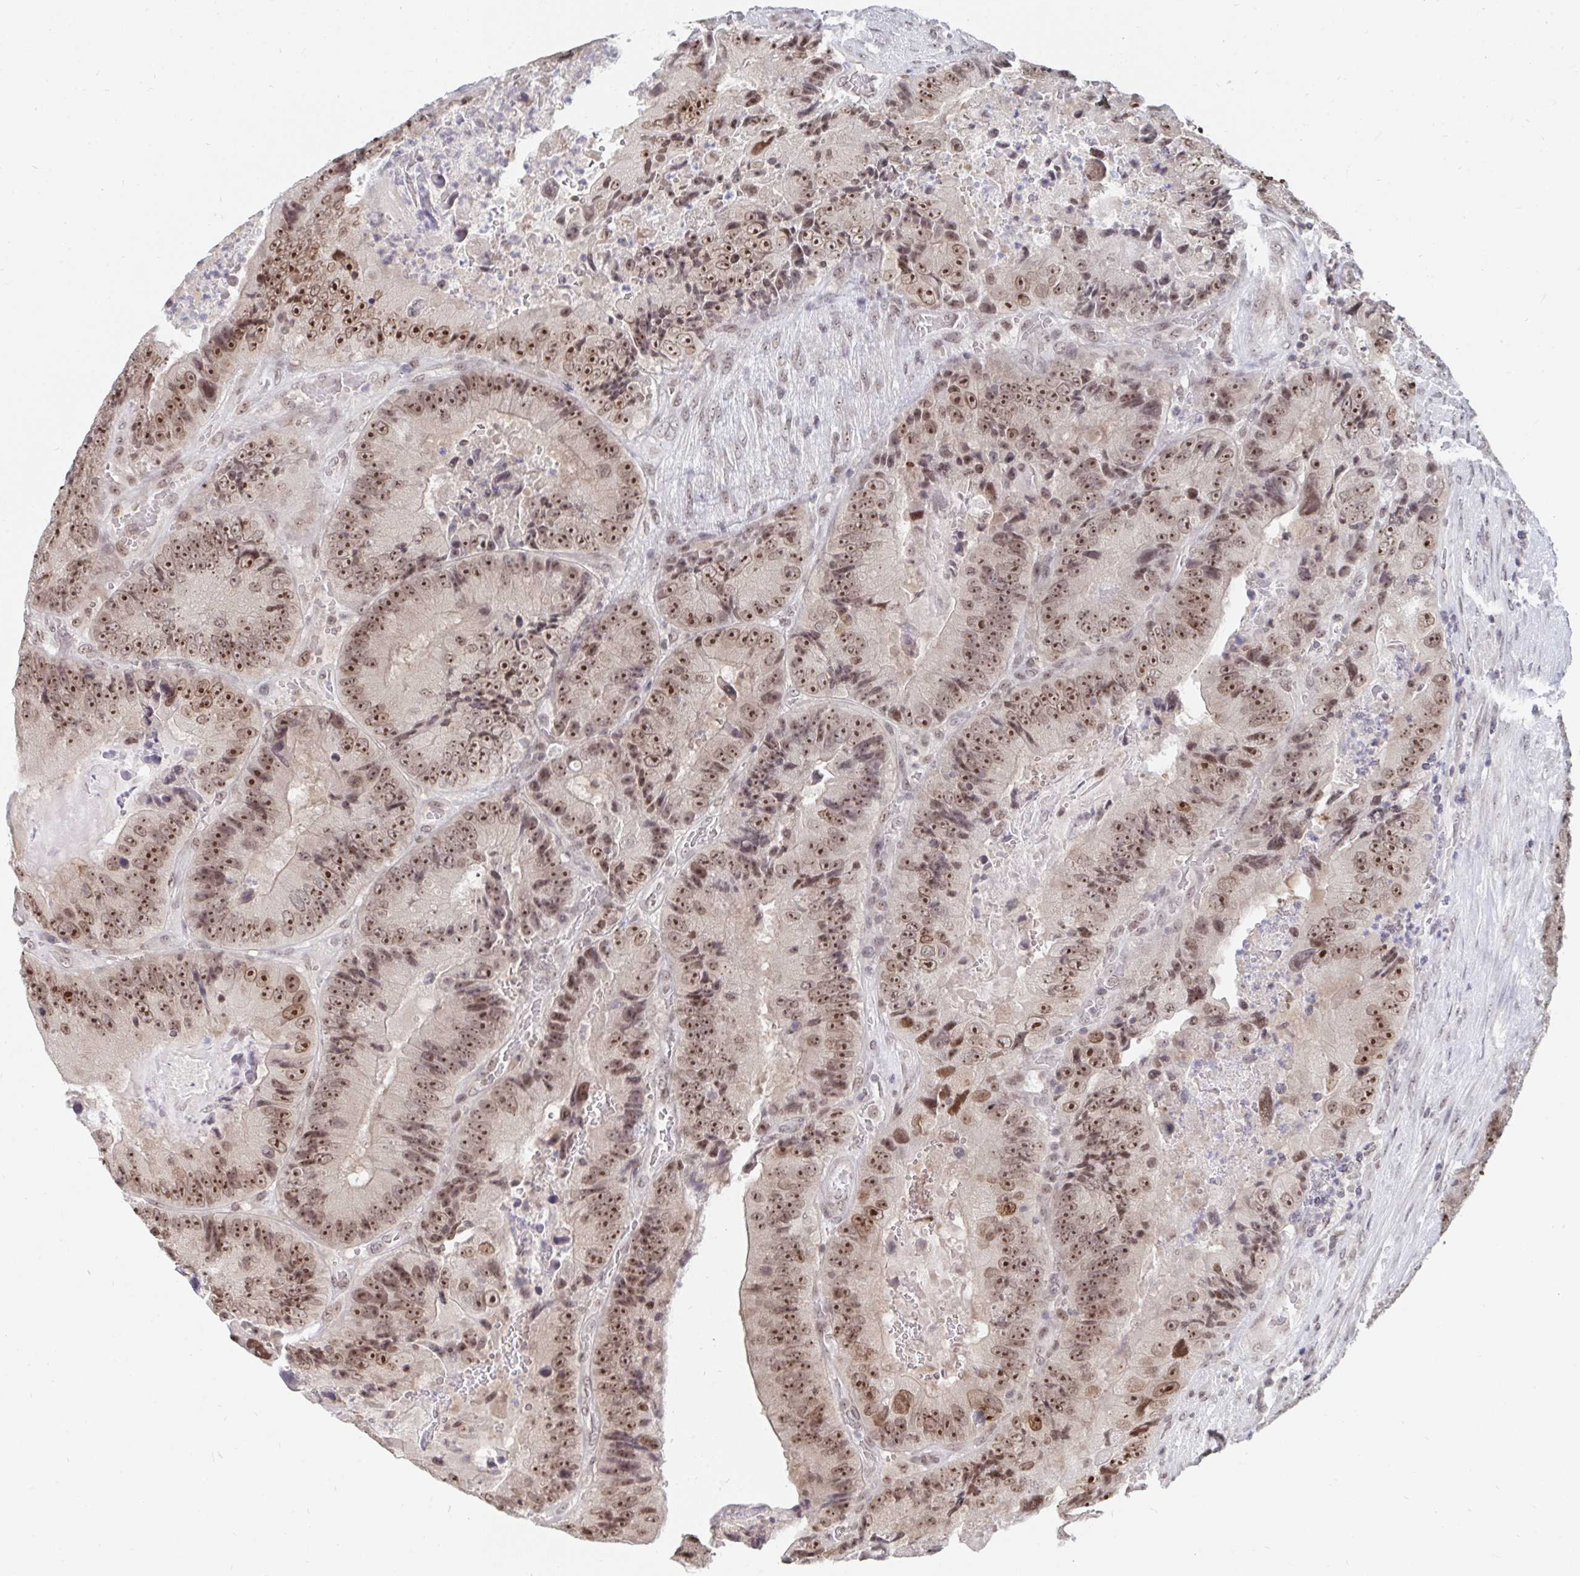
{"staining": {"intensity": "moderate", "quantity": ">75%", "location": "nuclear"}, "tissue": "colorectal cancer", "cell_type": "Tumor cells", "image_type": "cancer", "snomed": [{"axis": "morphology", "description": "Adenocarcinoma, NOS"}, {"axis": "topography", "description": "Colon"}], "caption": "Approximately >75% of tumor cells in human adenocarcinoma (colorectal) display moderate nuclear protein expression as visualized by brown immunohistochemical staining.", "gene": "TRIP12", "patient": {"sex": "female", "age": 86}}